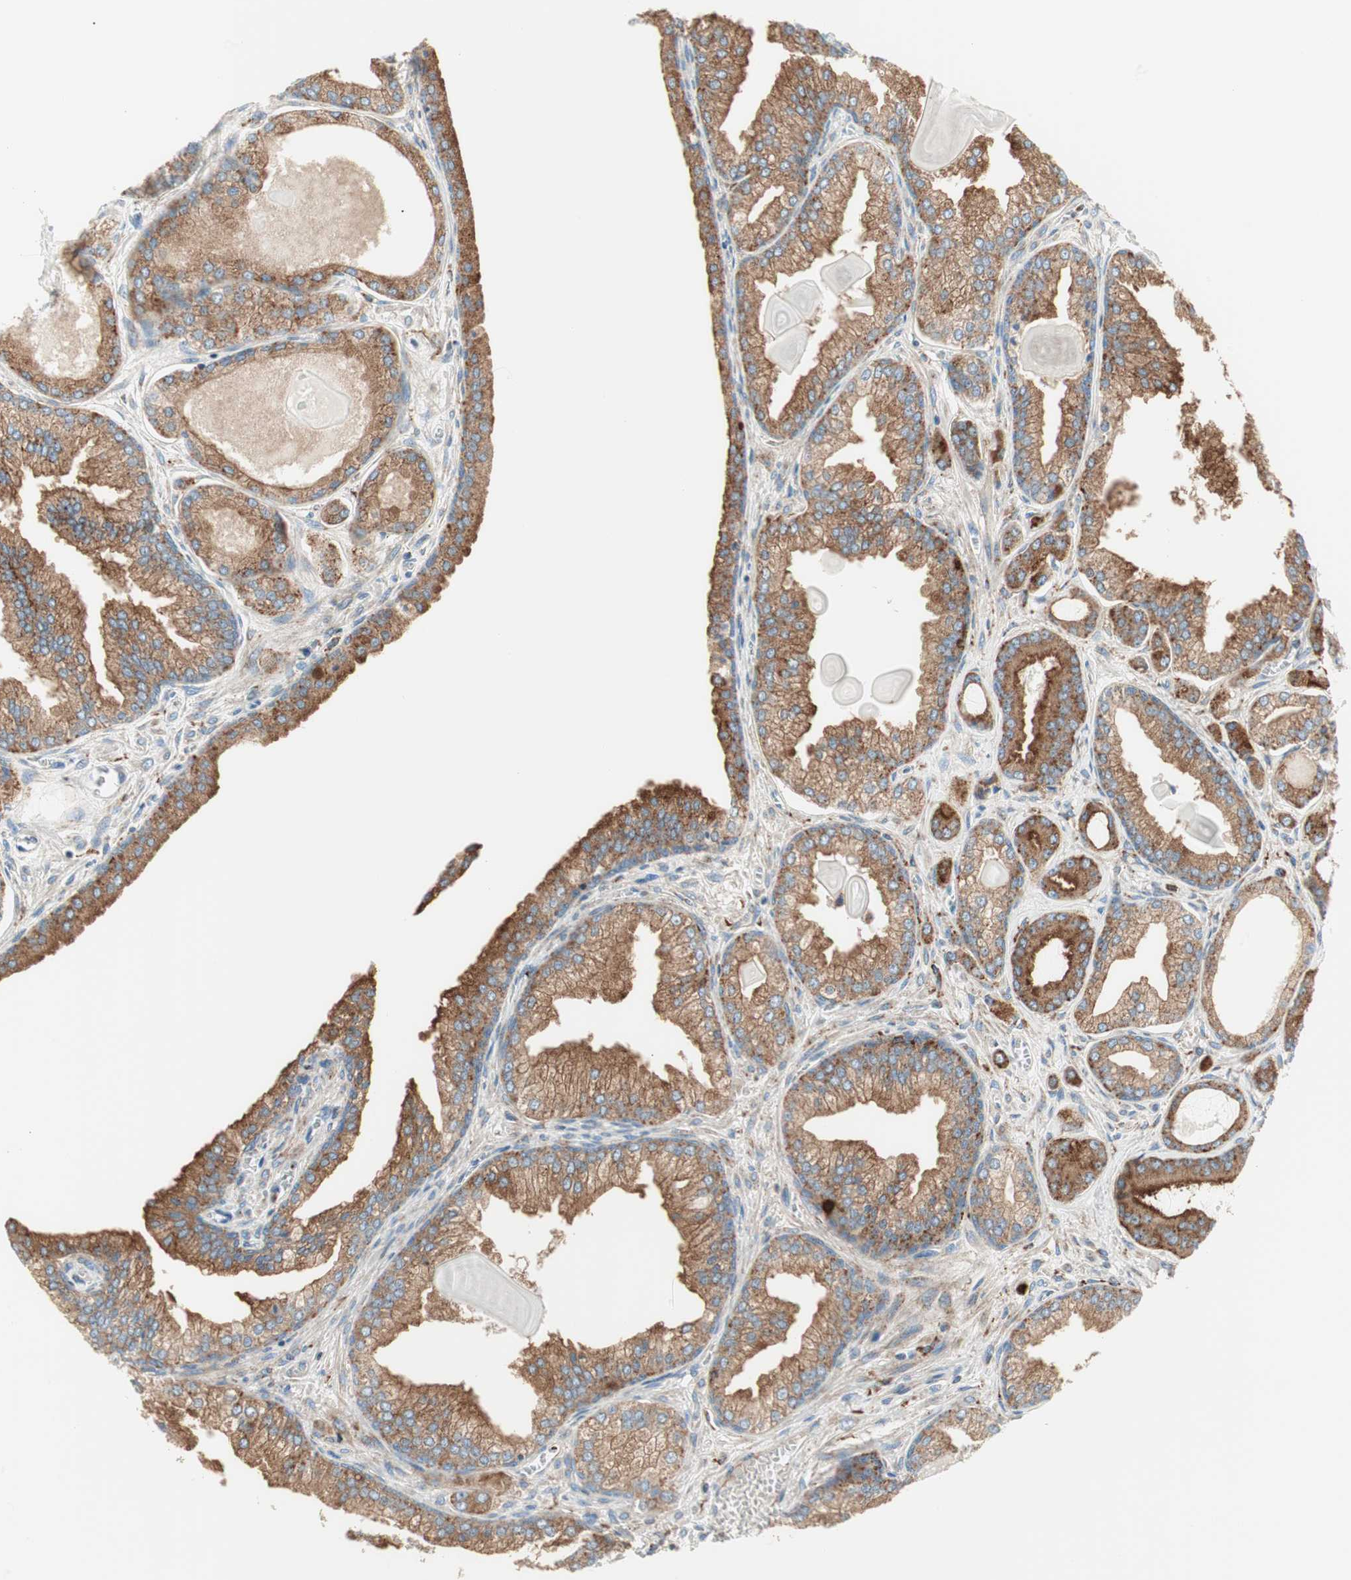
{"staining": {"intensity": "moderate", "quantity": ">75%", "location": "cytoplasmic/membranous"}, "tissue": "prostate cancer", "cell_type": "Tumor cells", "image_type": "cancer", "snomed": [{"axis": "morphology", "description": "Adenocarcinoma, Low grade"}, {"axis": "topography", "description": "Prostate"}], "caption": "The image displays a brown stain indicating the presence of a protein in the cytoplasmic/membranous of tumor cells in prostate cancer. (Stains: DAB (3,3'-diaminobenzidine) in brown, nuclei in blue, Microscopy: brightfield microscopy at high magnification).", "gene": "ATP6V1G1", "patient": {"sex": "male", "age": 59}}